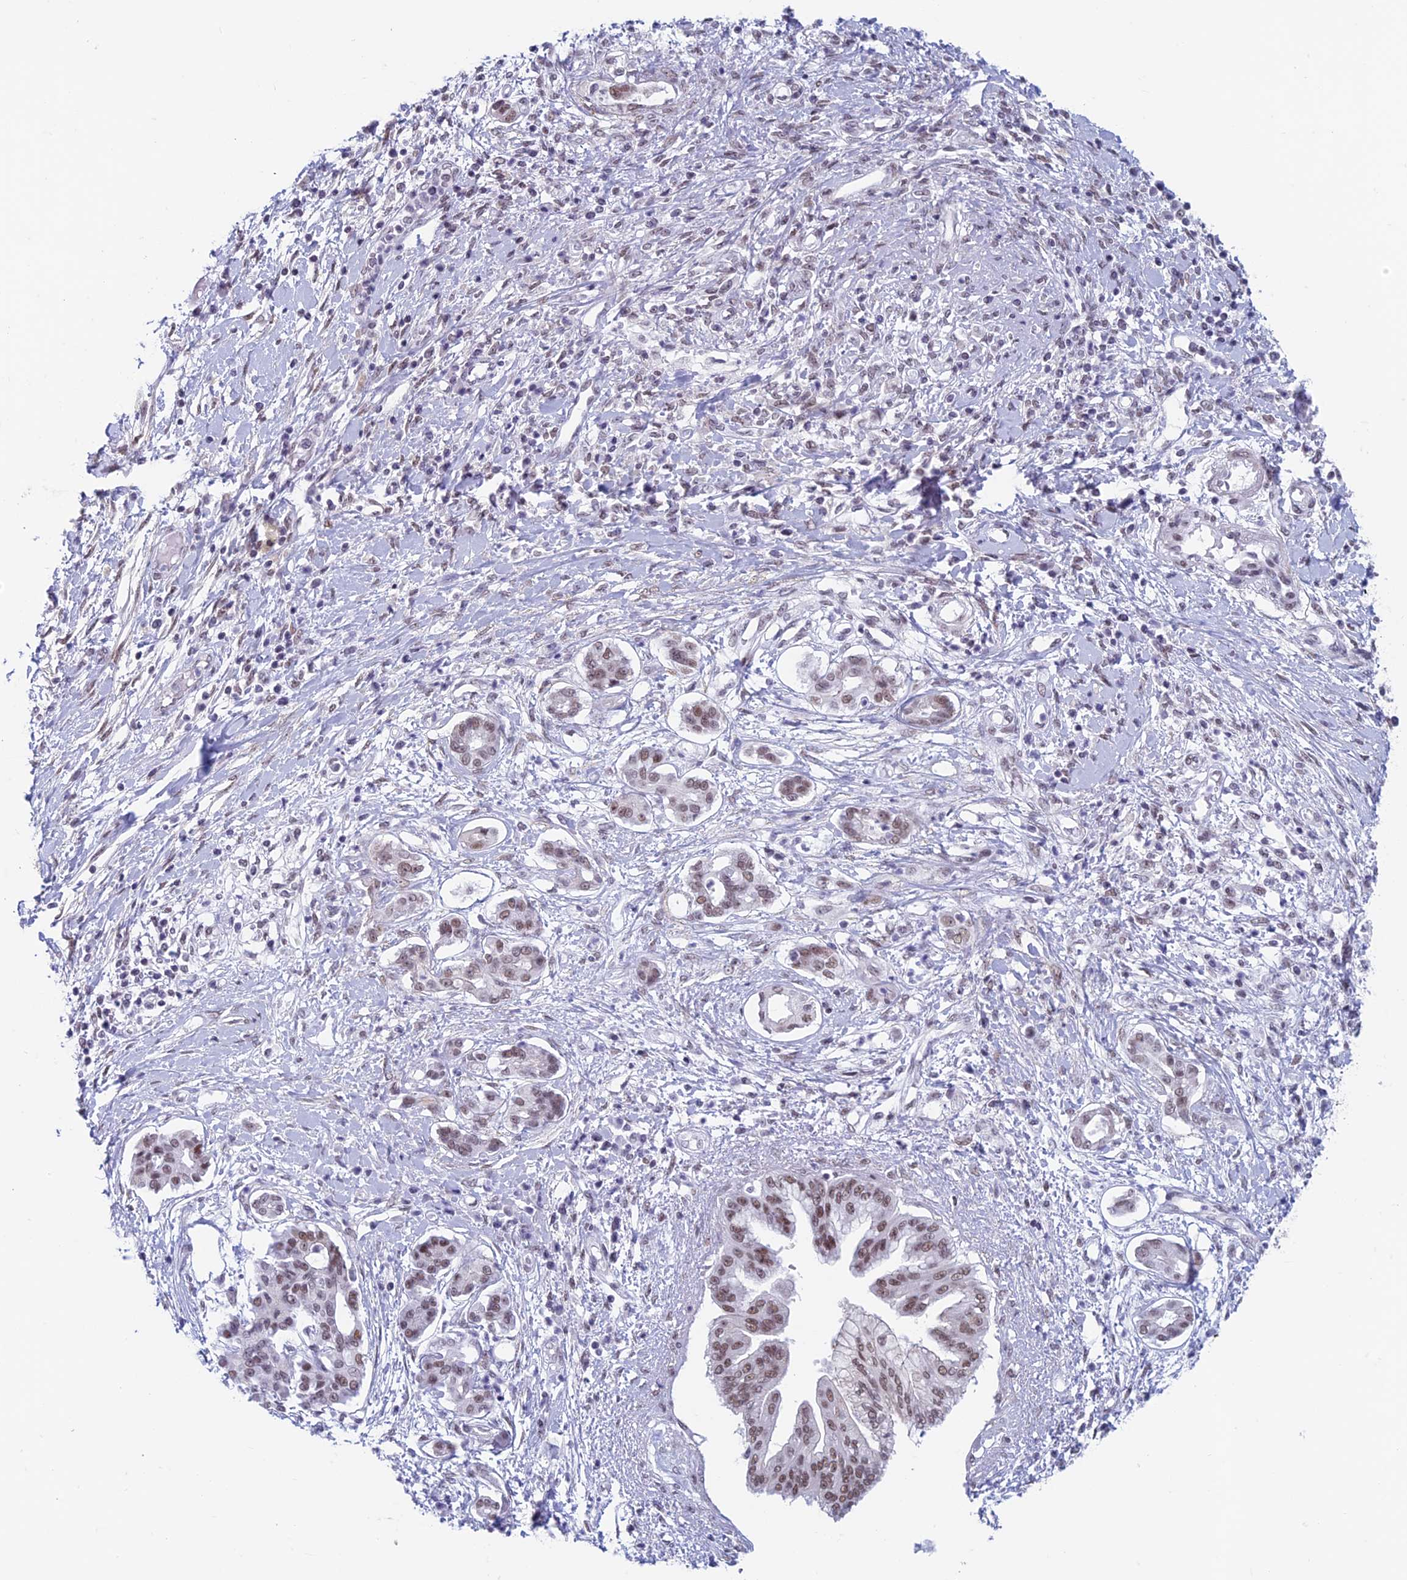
{"staining": {"intensity": "moderate", "quantity": ">75%", "location": "nuclear"}, "tissue": "pancreatic cancer", "cell_type": "Tumor cells", "image_type": "cancer", "snomed": [{"axis": "morphology", "description": "Adenocarcinoma, NOS"}, {"axis": "topography", "description": "Pancreas"}], "caption": "A medium amount of moderate nuclear positivity is seen in about >75% of tumor cells in pancreatic adenocarcinoma tissue.", "gene": "ASH2L", "patient": {"sex": "female", "age": 56}}